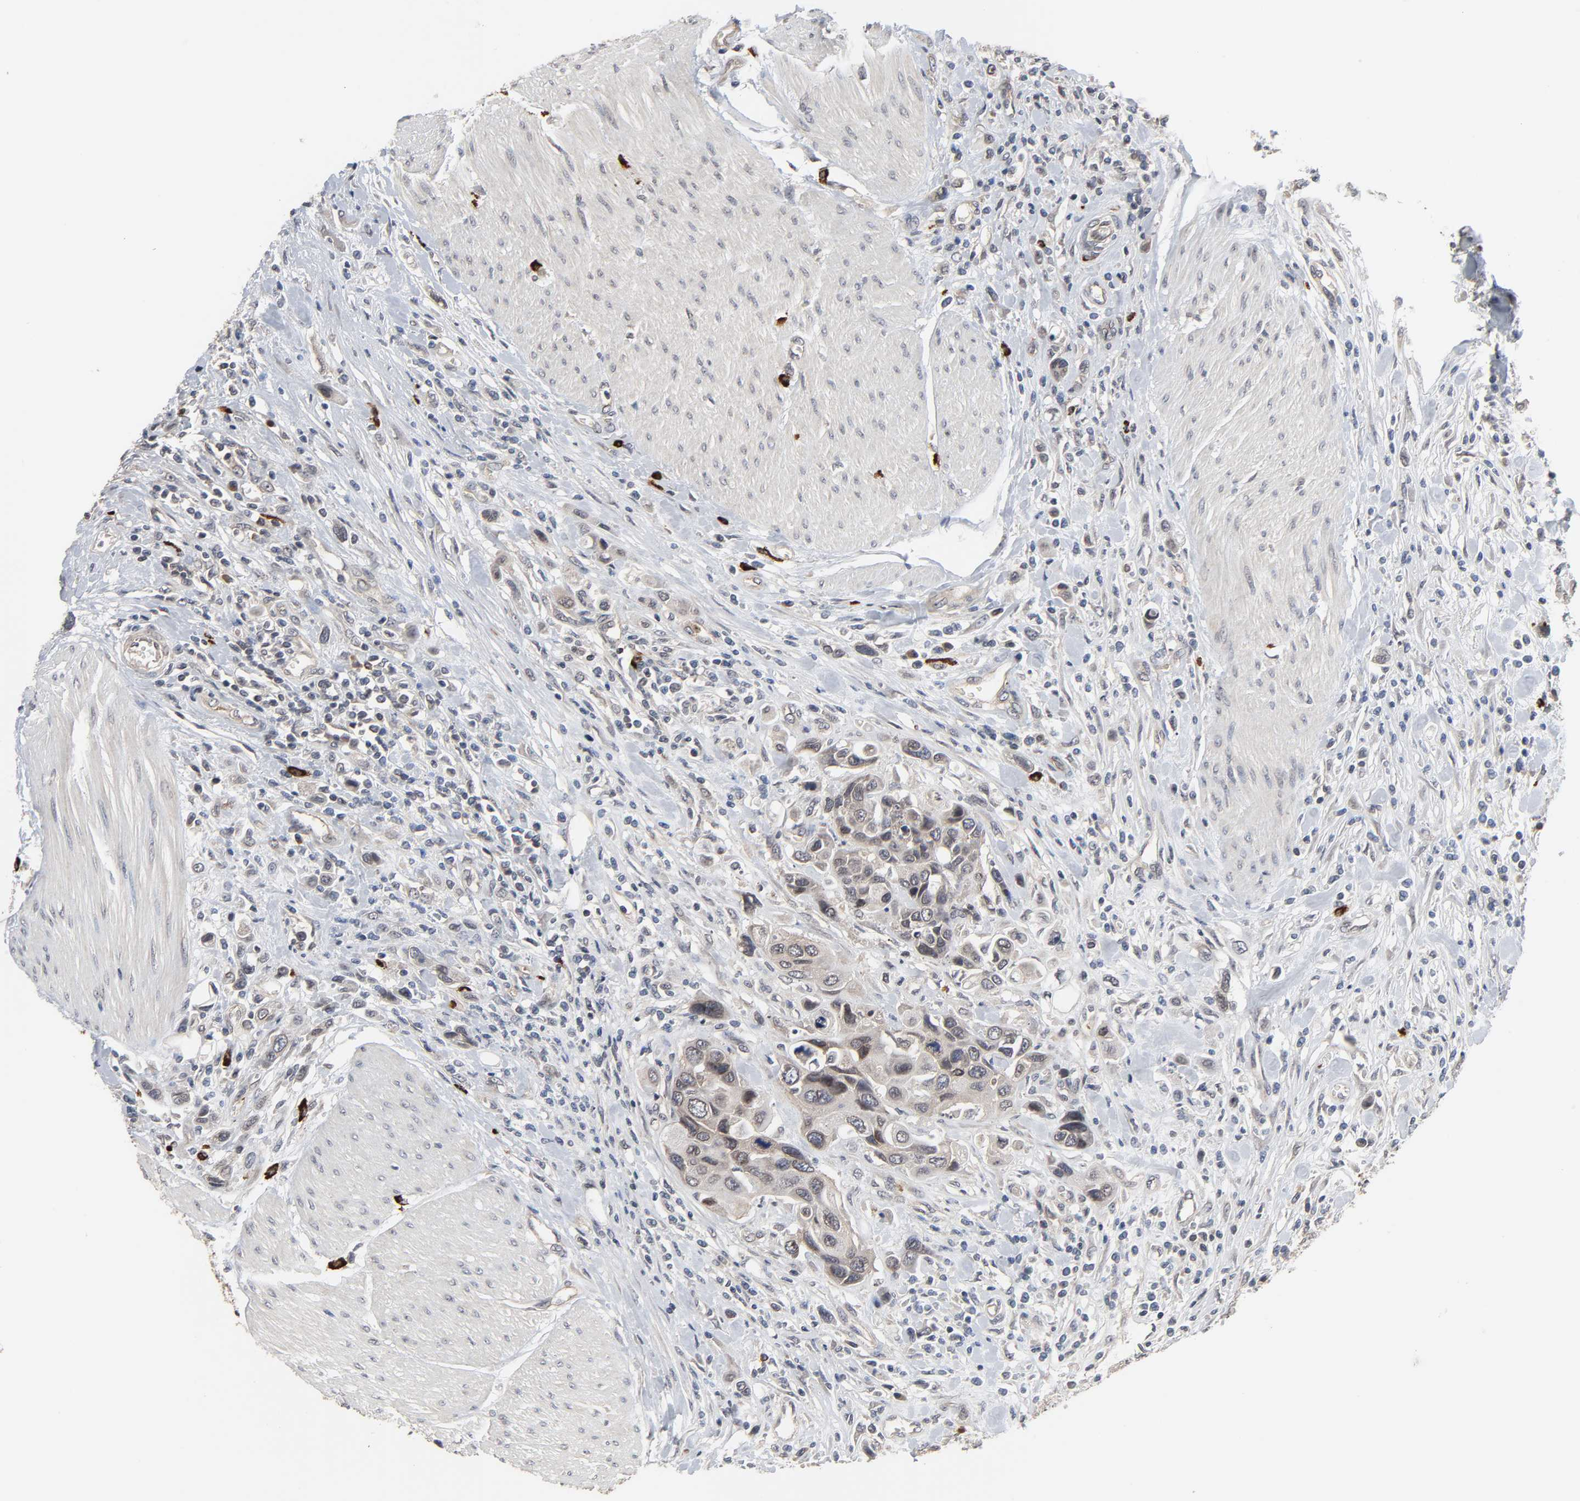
{"staining": {"intensity": "weak", "quantity": ">75%", "location": "cytoplasmic/membranous"}, "tissue": "urothelial cancer", "cell_type": "Tumor cells", "image_type": "cancer", "snomed": [{"axis": "morphology", "description": "Urothelial carcinoma, High grade"}, {"axis": "topography", "description": "Urinary bladder"}], "caption": "Protein analysis of urothelial cancer tissue reveals weak cytoplasmic/membranous staining in about >75% of tumor cells. (Stains: DAB (3,3'-diaminobenzidine) in brown, nuclei in blue, Microscopy: brightfield microscopy at high magnification).", "gene": "CCDC175", "patient": {"sex": "male", "age": 50}}